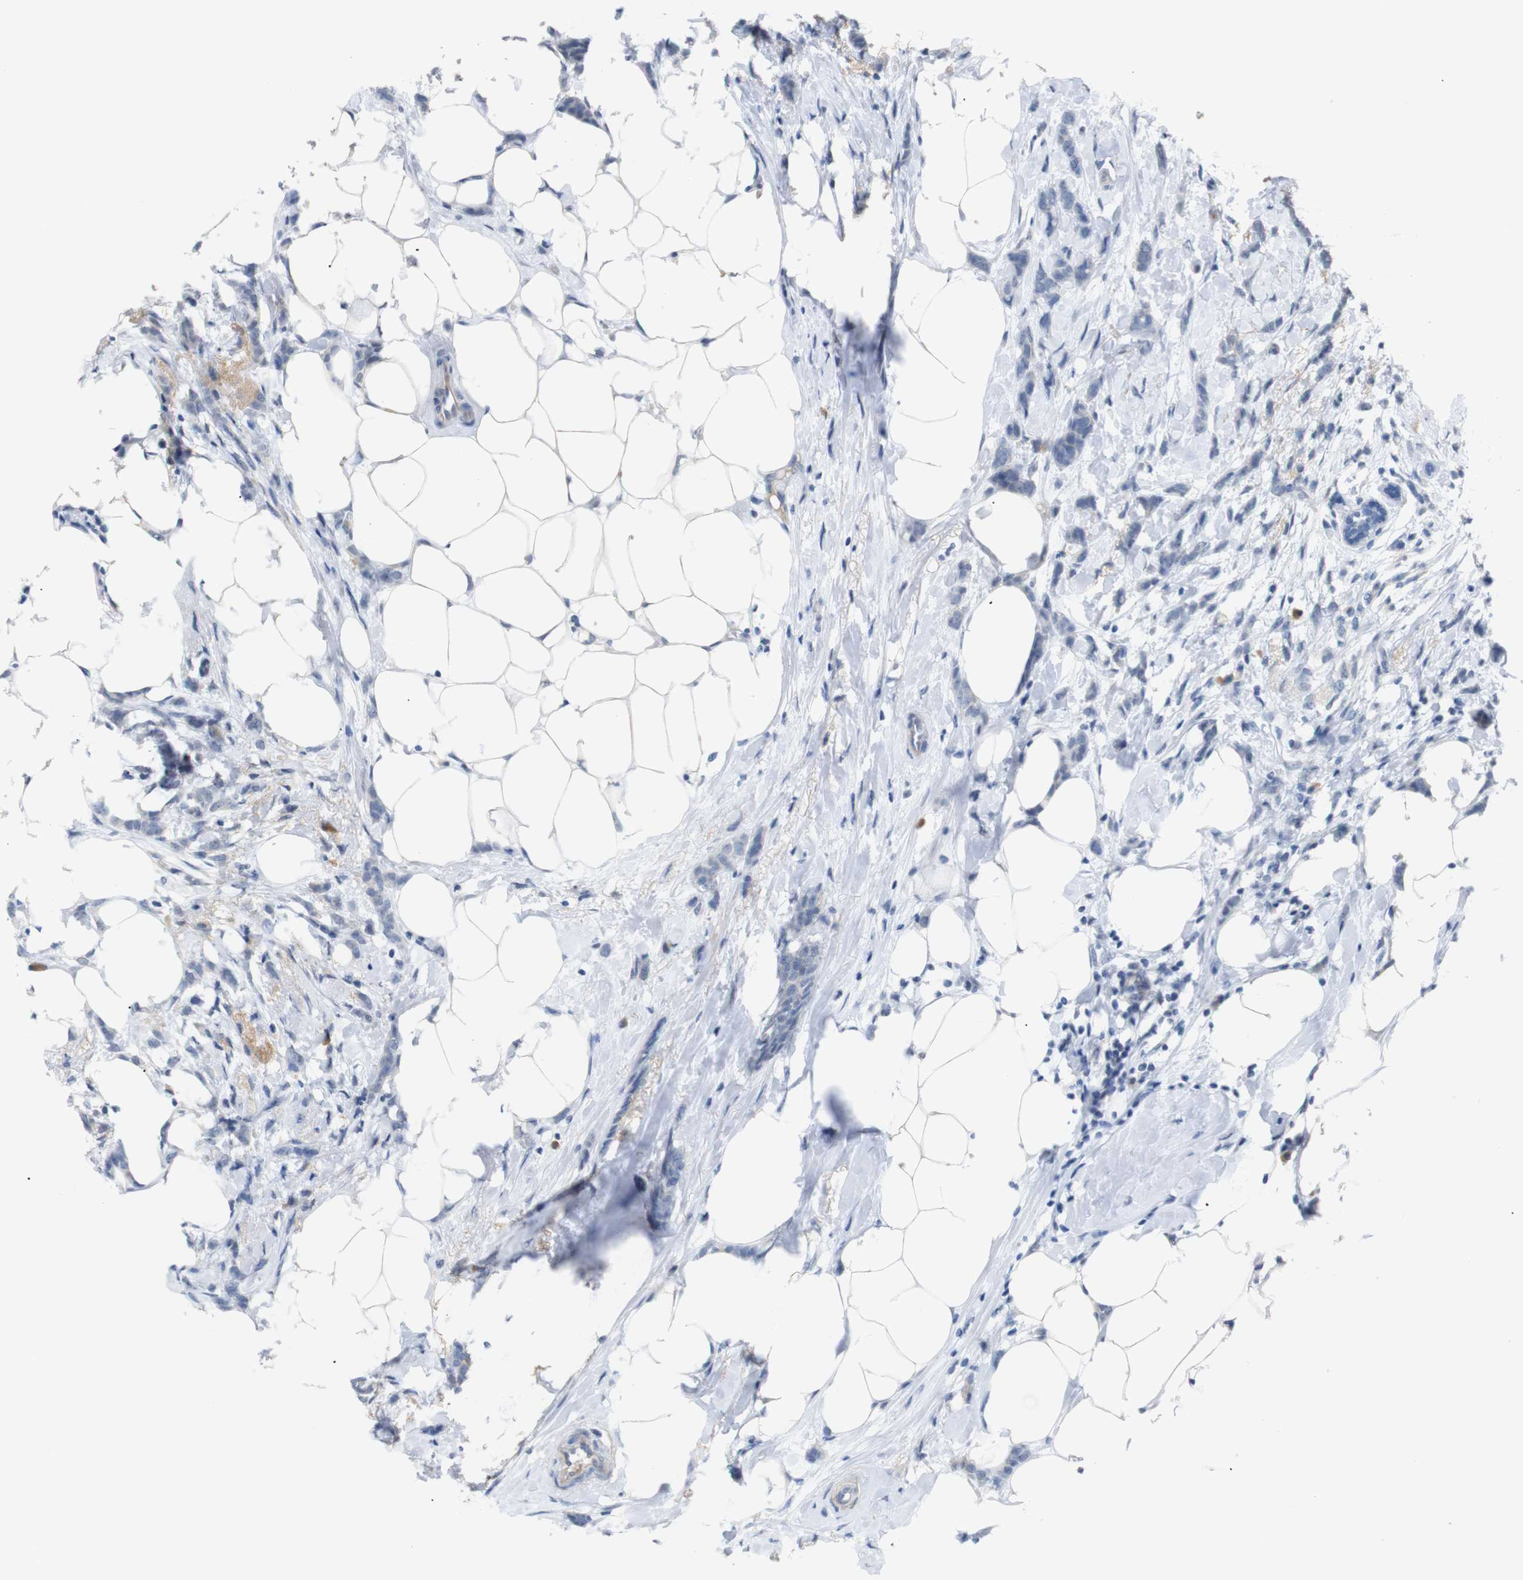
{"staining": {"intensity": "negative", "quantity": "none", "location": "none"}, "tissue": "breast cancer", "cell_type": "Tumor cells", "image_type": "cancer", "snomed": [{"axis": "morphology", "description": "Lobular carcinoma, in situ"}, {"axis": "morphology", "description": "Lobular carcinoma"}, {"axis": "topography", "description": "Breast"}], "caption": "The micrograph exhibits no significant expression in tumor cells of breast cancer. (DAB immunohistochemistry visualized using brightfield microscopy, high magnification).", "gene": "CHRM5", "patient": {"sex": "female", "age": 41}}